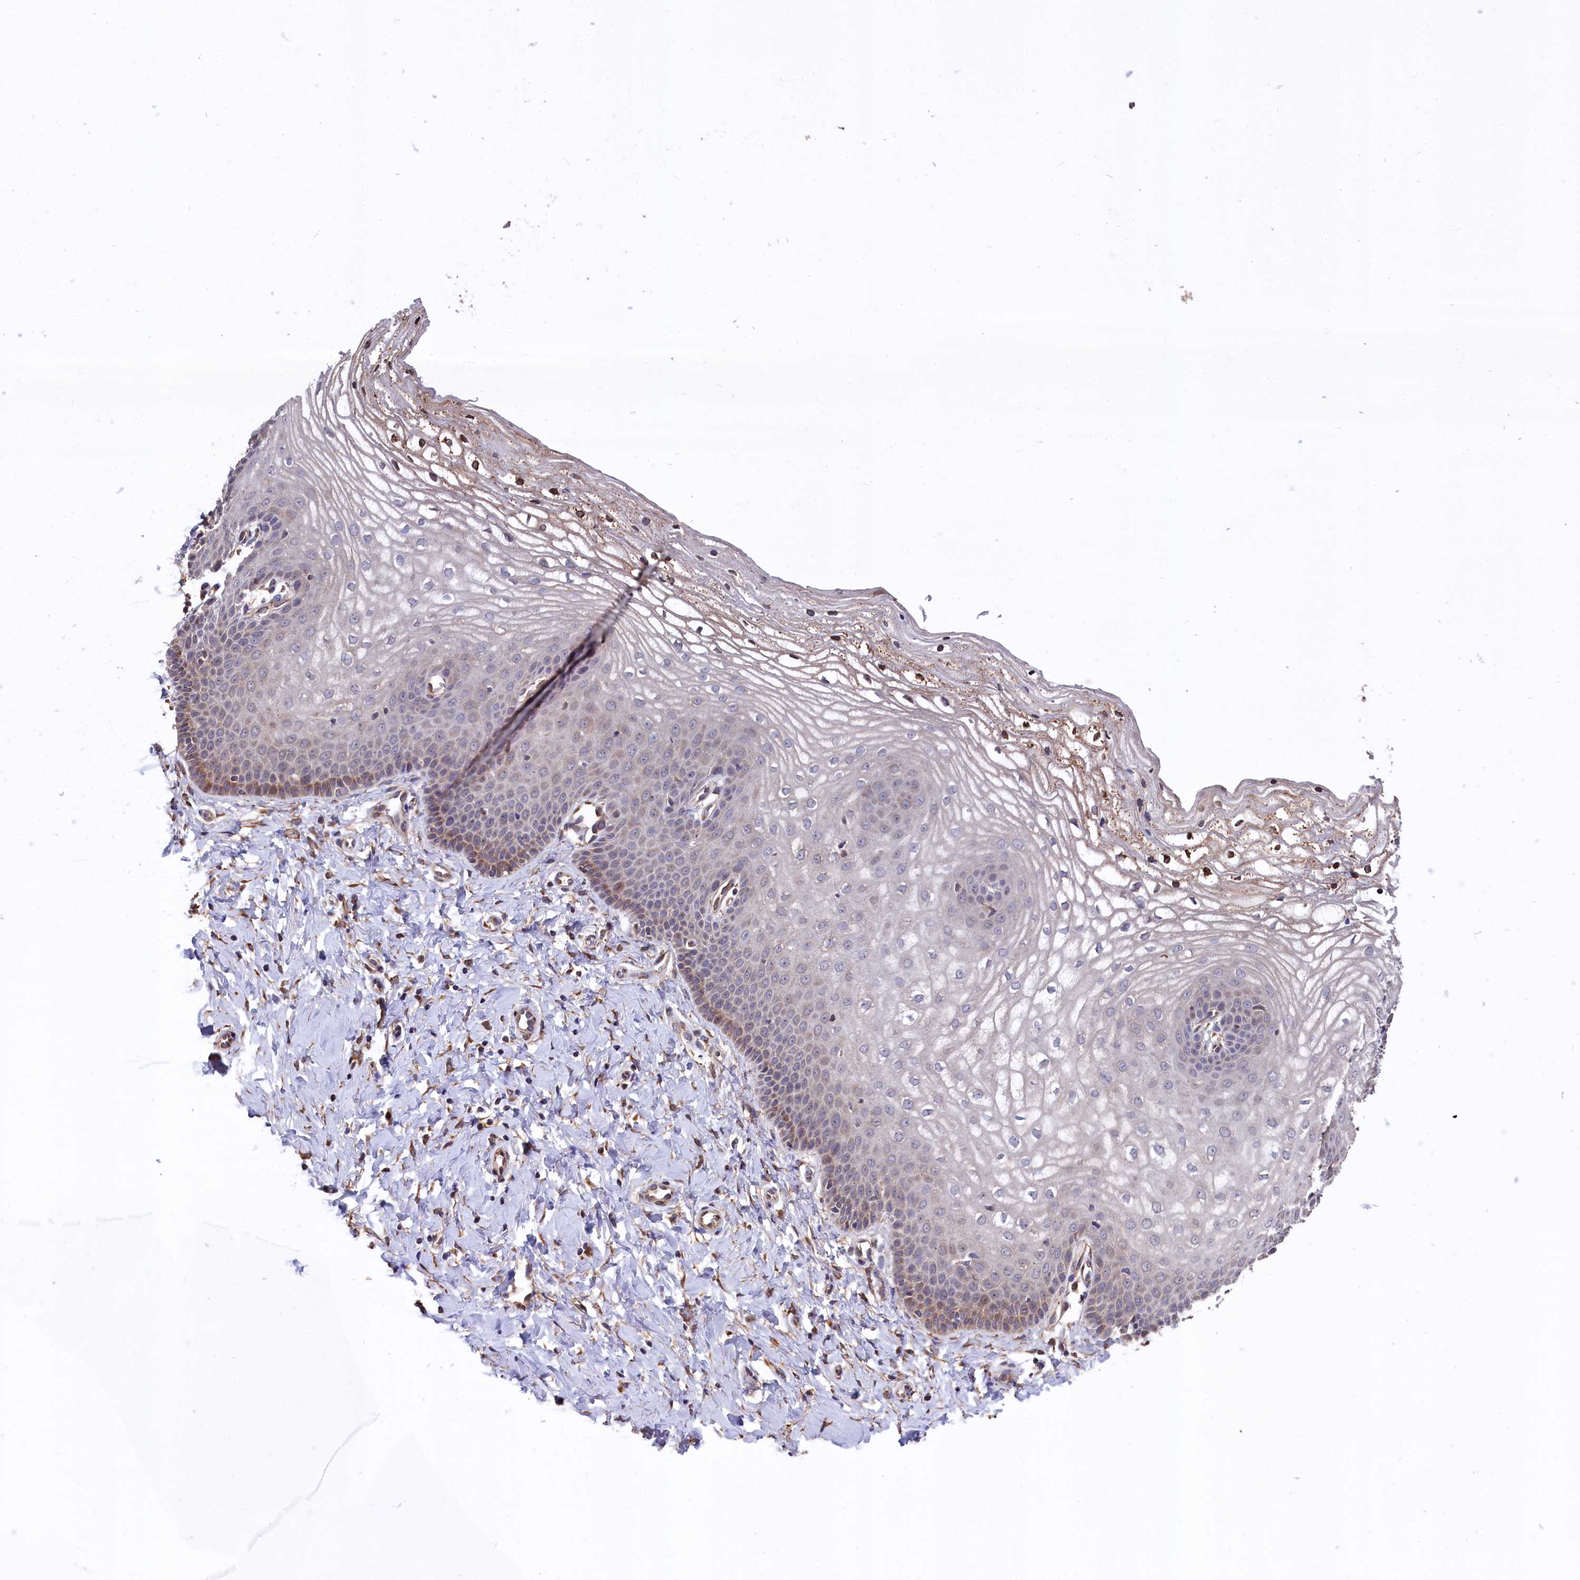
{"staining": {"intensity": "moderate", "quantity": "25%-75%", "location": "cytoplasmic/membranous"}, "tissue": "vagina", "cell_type": "Squamous epithelial cells", "image_type": "normal", "snomed": [{"axis": "morphology", "description": "Normal tissue, NOS"}, {"axis": "topography", "description": "Vagina"}], "caption": "Approximately 25%-75% of squamous epithelial cells in normal vagina exhibit moderate cytoplasmic/membranous protein positivity as visualized by brown immunohistochemical staining.", "gene": "SLC12A4", "patient": {"sex": "female", "age": 68}}